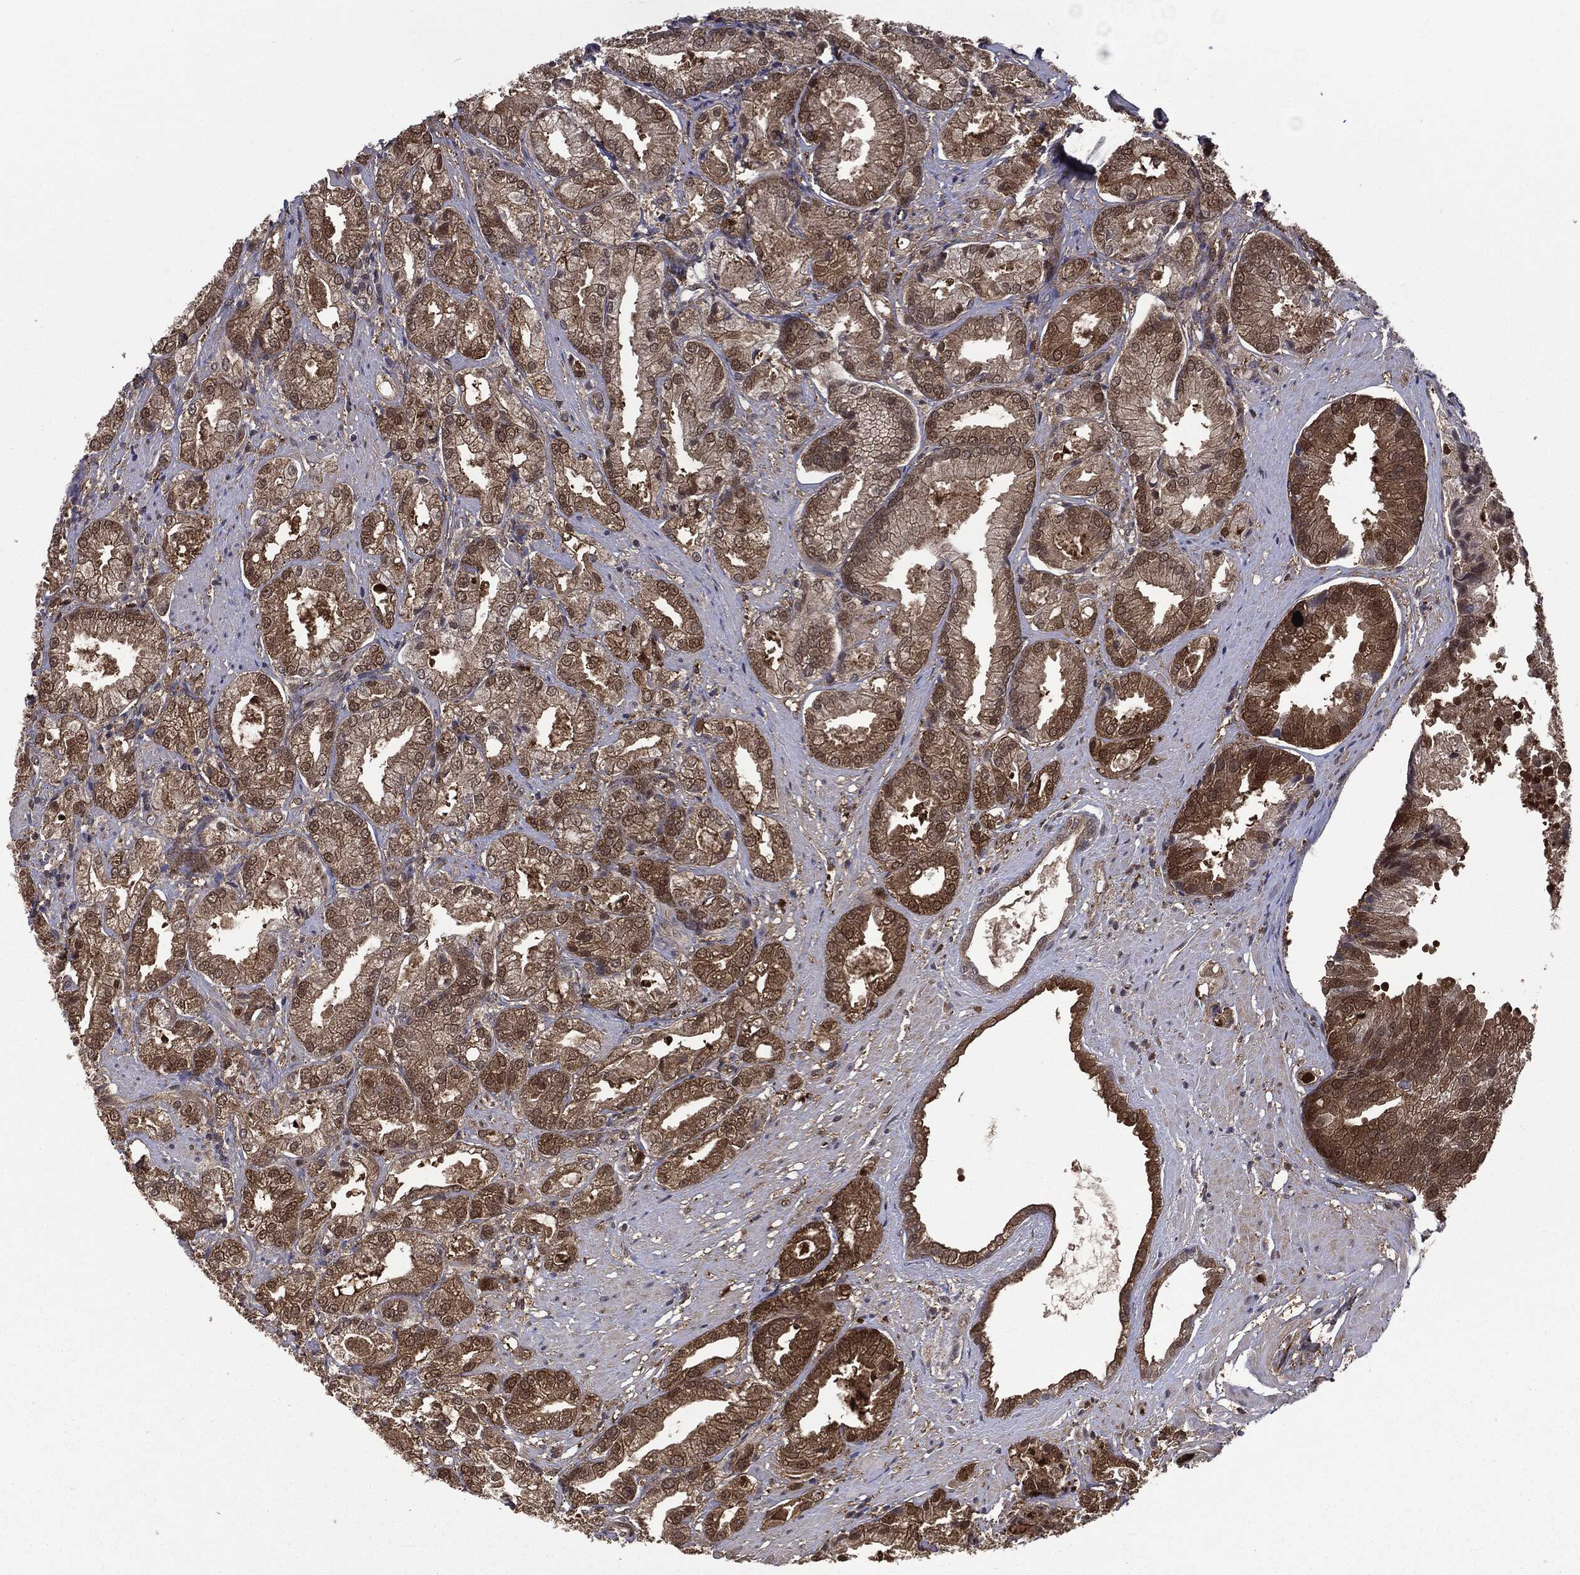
{"staining": {"intensity": "strong", "quantity": ">75%", "location": "cytoplasmic/membranous,nuclear"}, "tissue": "prostate cancer", "cell_type": "Tumor cells", "image_type": "cancer", "snomed": [{"axis": "morphology", "description": "Adenocarcinoma, High grade"}, {"axis": "topography", "description": "Prostate"}], "caption": "This micrograph exhibits IHC staining of prostate cancer, with high strong cytoplasmic/membranous and nuclear staining in about >75% of tumor cells.", "gene": "GPI", "patient": {"sex": "male", "age": 61}}